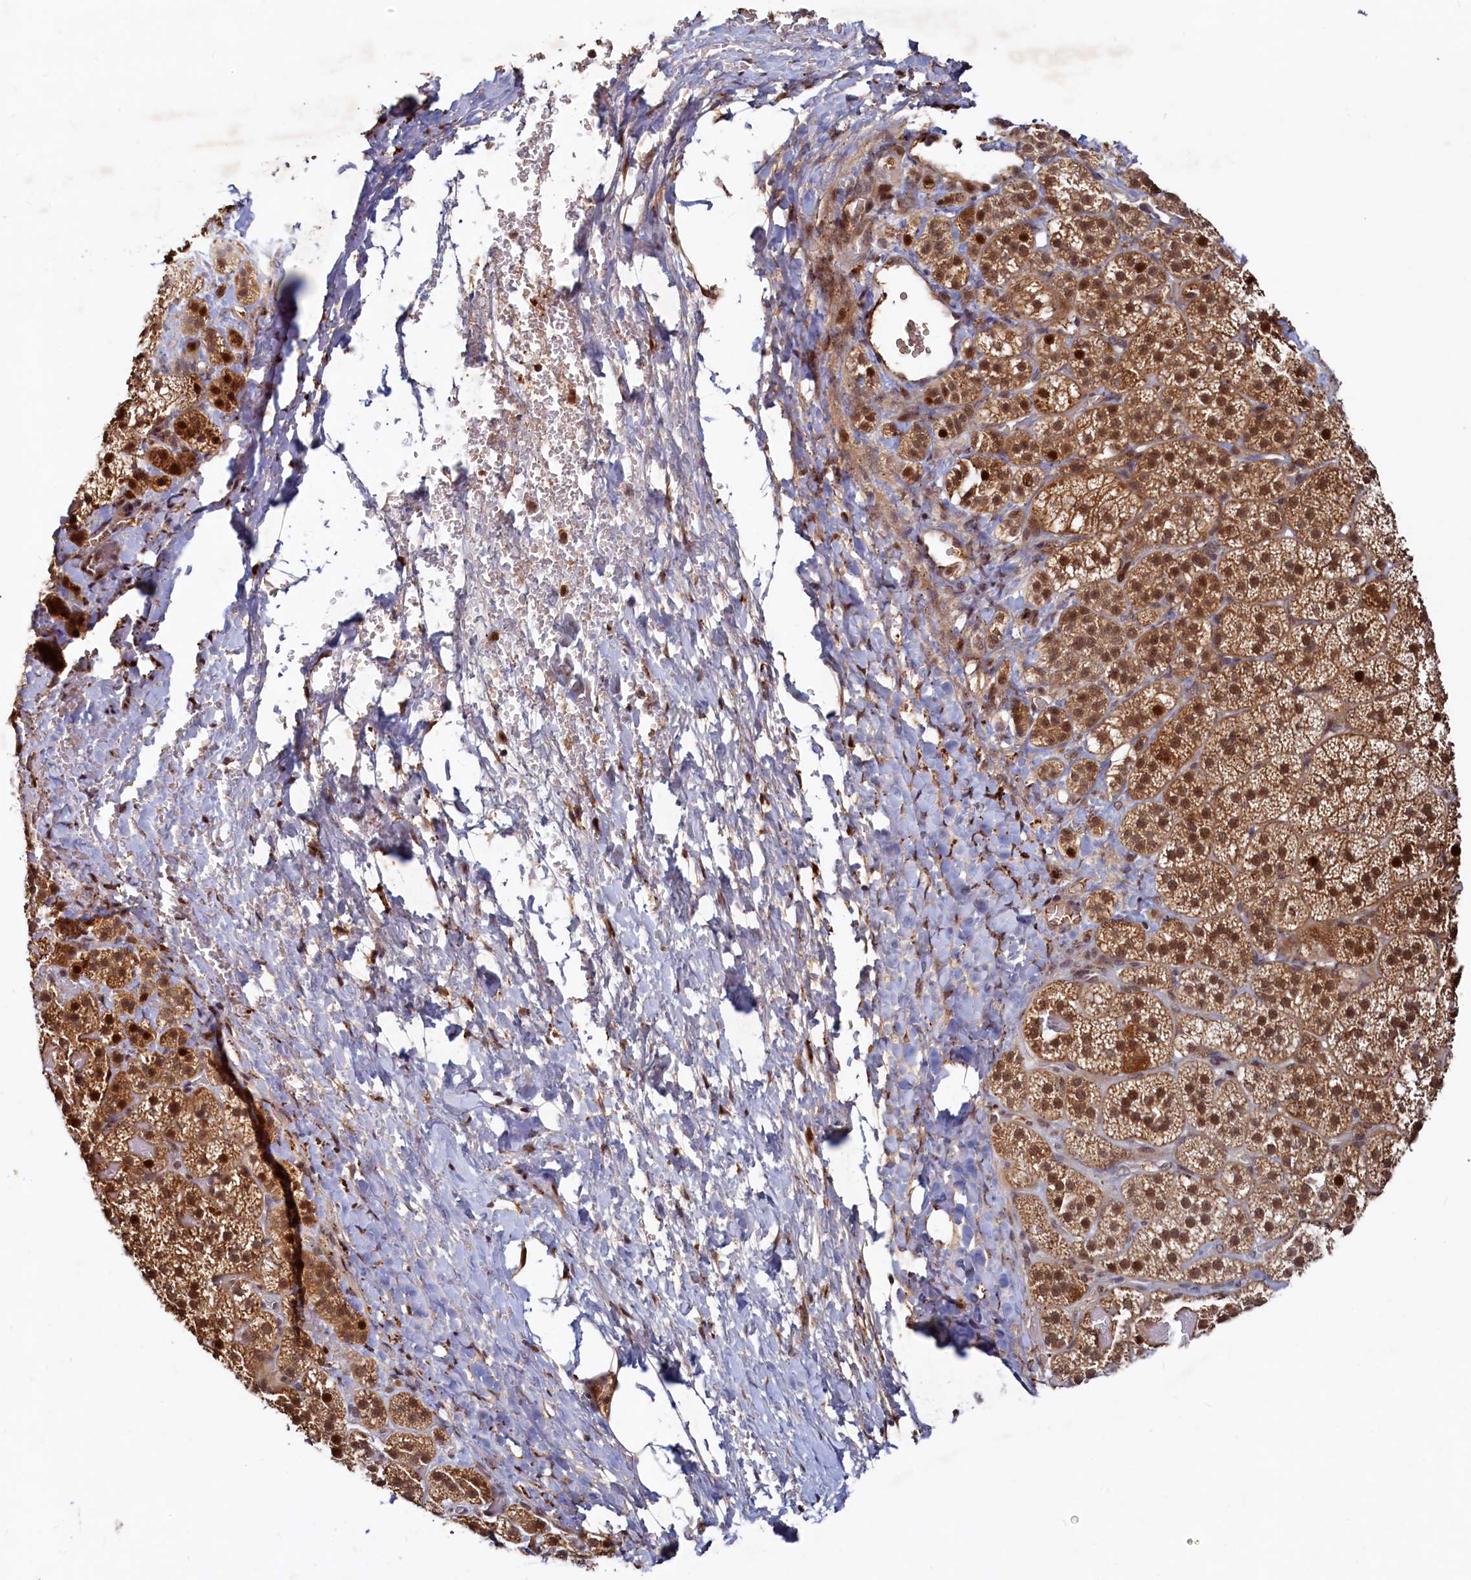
{"staining": {"intensity": "moderate", "quantity": ">75%", "location": "cytoplasmic/membranous,nuclear"}, "tissue": "adrenal gland", "cell_type": "Glandular cells", "image_type": "normal", "snomed": [{"axis": "morphology", "description": "Normal tissue, NOS"}, {"axis": "topography", "description": "Adrenal gland"}], "caption": "High-magnification brightfield microscopy of unremarkable adrenal gland stained with DAB (3,3'-diaminobenzidine) (brown) and counterstained with hematoxylin (blue). glandular cells exhibit moderate cytoplasmic/membranous,nuclear expression is present in about>75% of cells. (DAB IHC, brown staining for protein, blue staining for nuclei).", "gene": "TRAPPC4", "patient": {"sex": "female", "age": 44}}